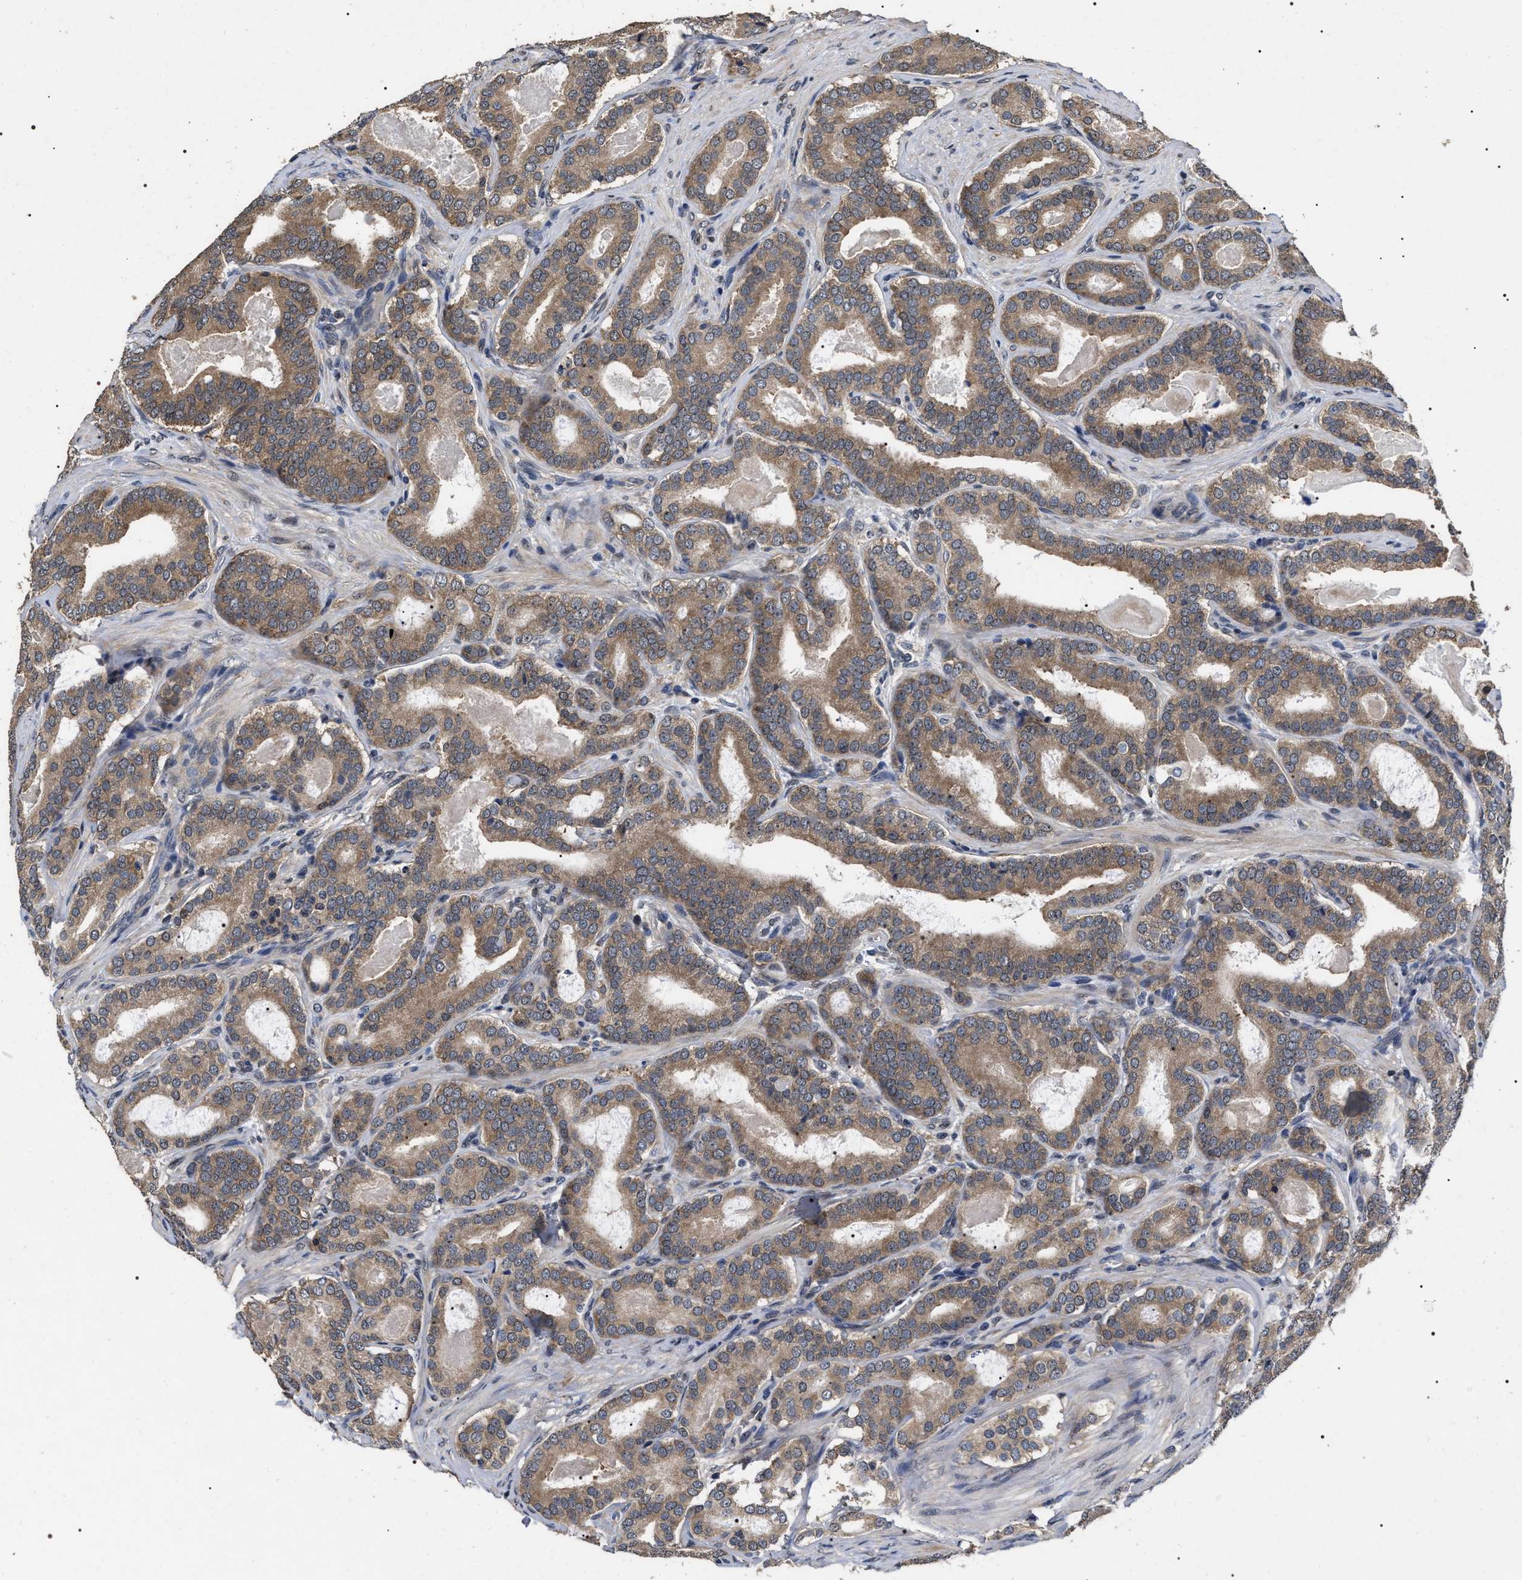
{"staining": {"intensity": "moderate", "quantity": ">75%", "location": "cytoplasmic/membranous"}, "tissue": "prostate cancer", "cell_type": "Tumor cells", "image_type": "cancer", "snomed": [{"axis": "morphology", "description": "Adenocarcinoma, High grade"}, {"axis": "topography", "description": "Prostate"}], "caption": "This micrograph demonstrates IHC staining of human adenocarcinoma (high-grade) (prostate), with medium moderate cytoplasmic/membranous staining in approximately >75% of tumor cells.", "gene": "UPF3A", "patient": {"sex": "male", "age": 60}}